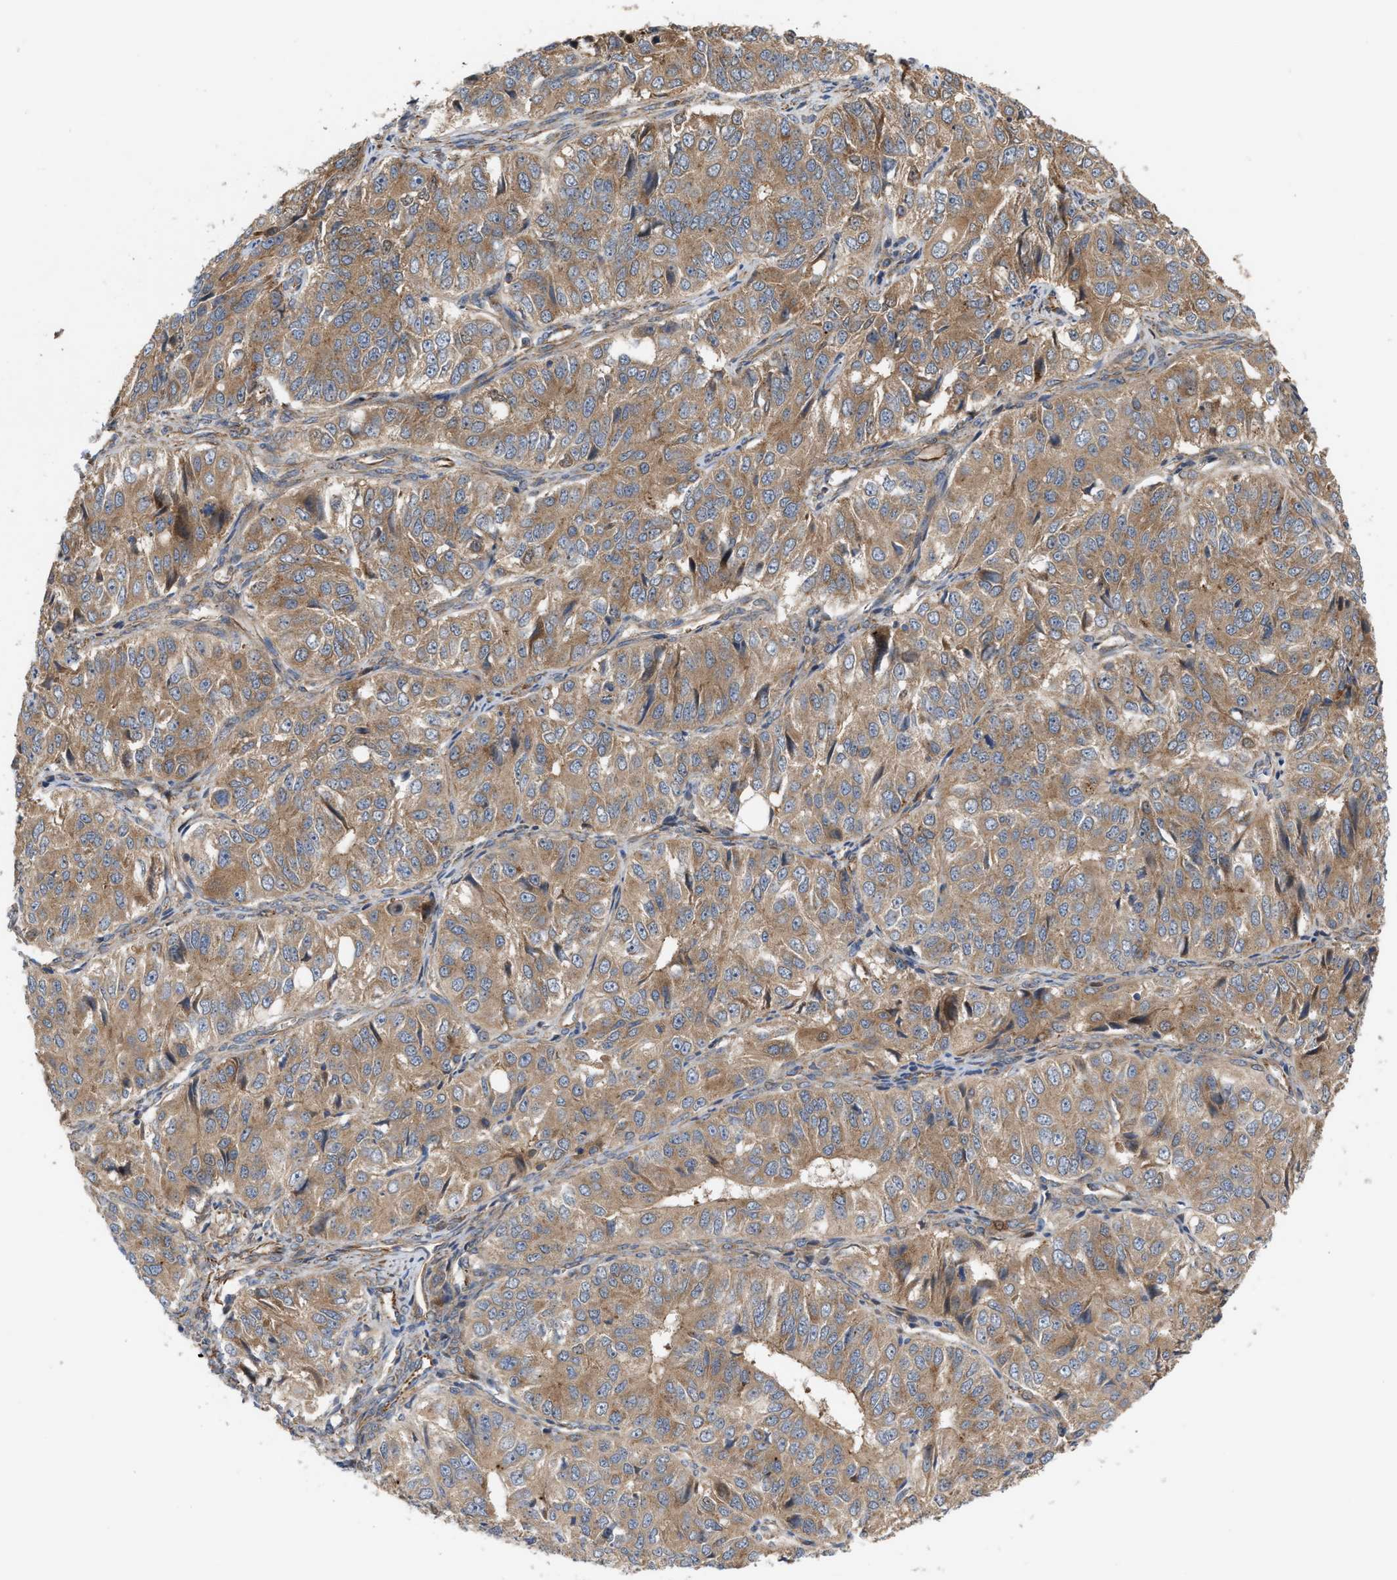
{"staining": {"intensity": "moderate", "quantity": ">75%", "location": "cytoplasmic/membranous"}, "tissue": "ovarian cancer", "cell_type": "Tumor cells", "image_type": "cancer", "snomed": [{"axis": "morphology", "description": "Carcinoma, endometroid"}, {"axis": "topography", "description": "Ovary"}], "caption": "Human endometroid carcinoma (ovarian) stained with a brown dye shows moderate cytoplasmic/membranous positive staining in approximately >75% of tumor cells.", "gene": "EPS15L1", "patient": {"sex": "female", "age": 51}}